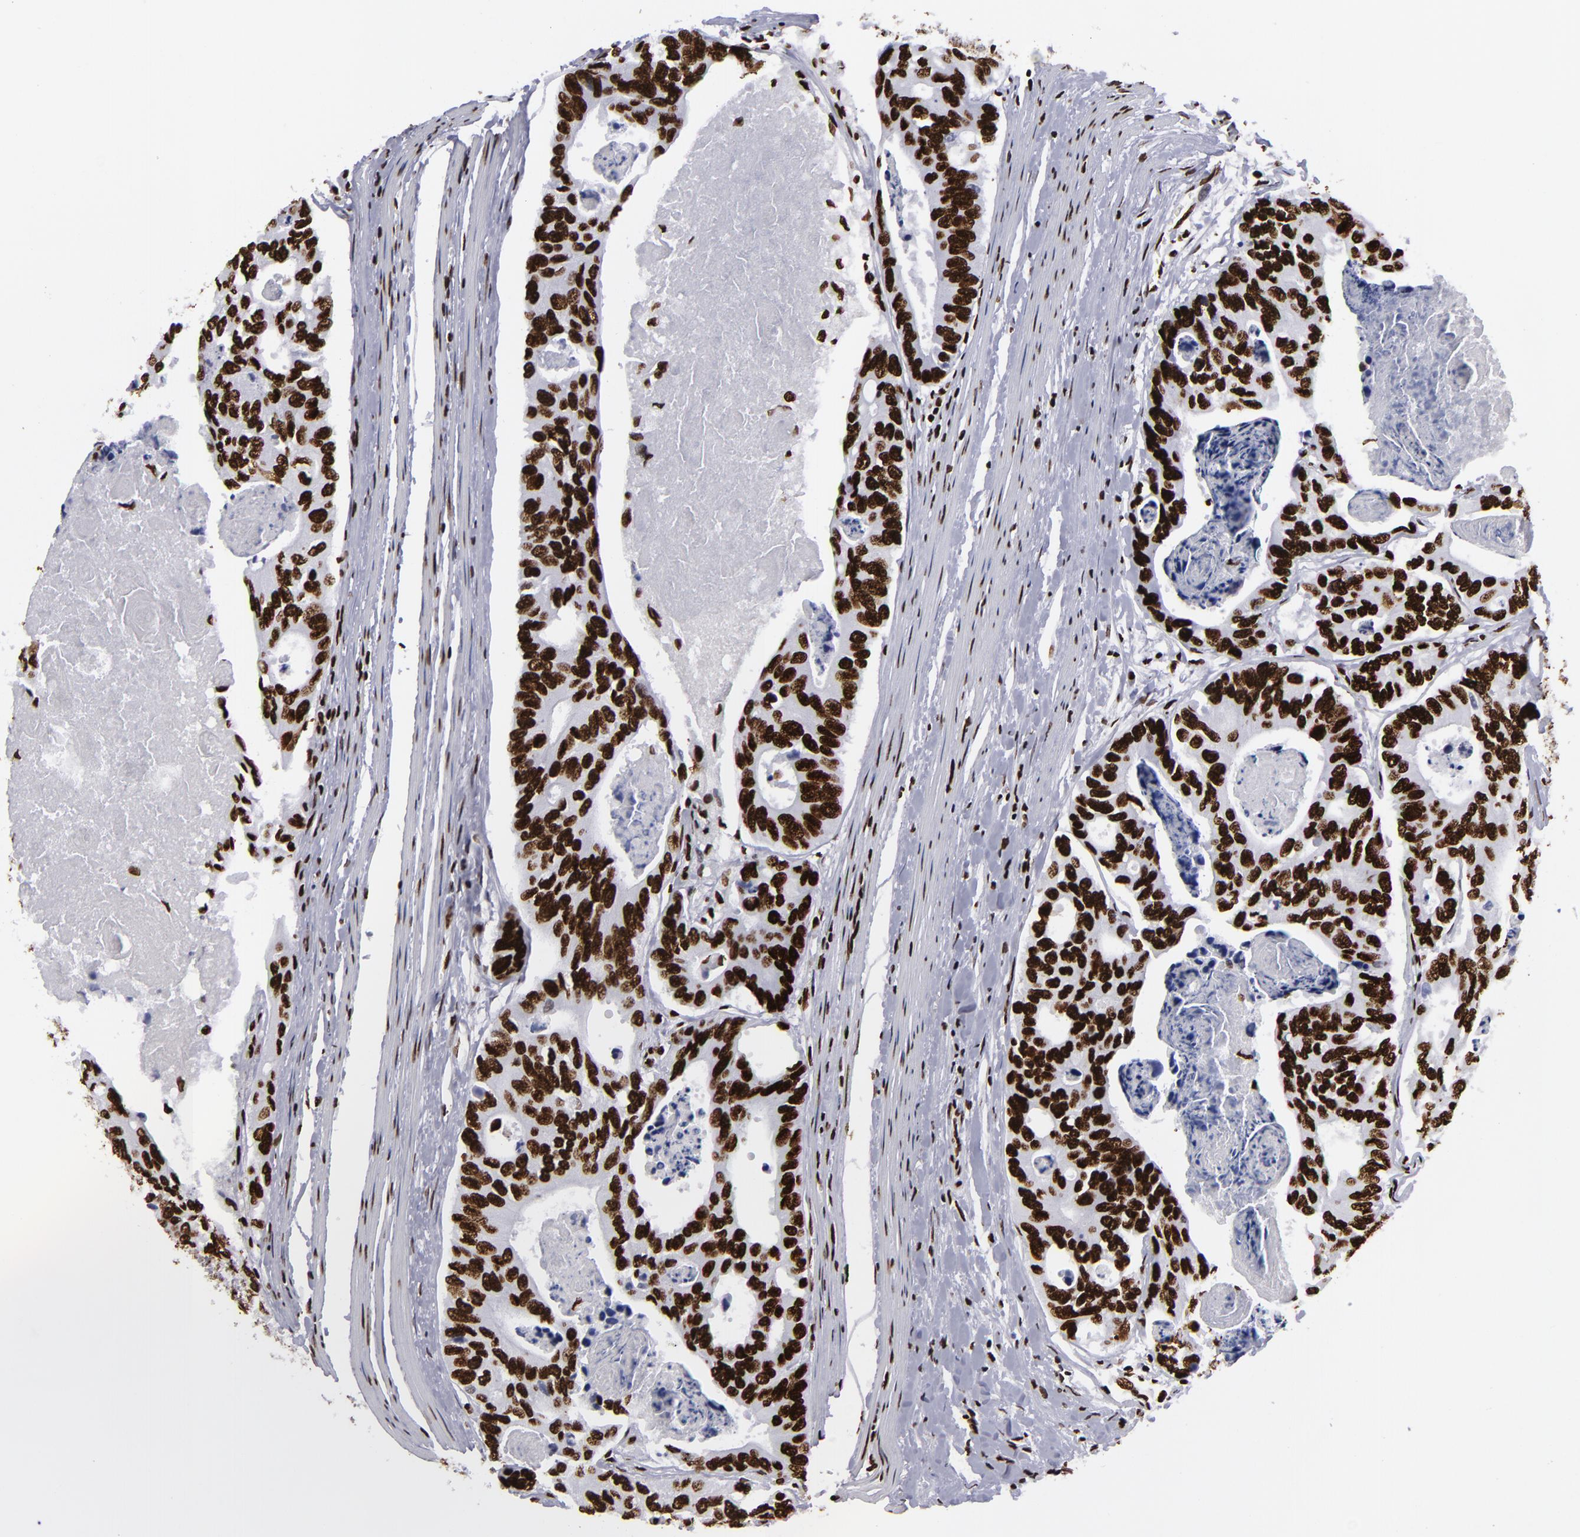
{"staining": {"intensity": "strong", "quantity": ">75%", "location": "nuclear"}, "tissue": "colorectal cancer", "cell_type": "Tumor cells", "image_type": "cancer", "snomed": [{"axis": "morphology", "description": "Adenocarcinoma, NOS"}, {"axis": "topography", "description": "Colon"}], "caption": "Strong nuclear protein positivity is seen in about >75% of tumor cells in colorectal adenocarcinoma. (DAB IHC, brown staining for protein, blue staining for nuclei).", "gene": "SAFB", "patient": {"sex": "female", "age": 86}}